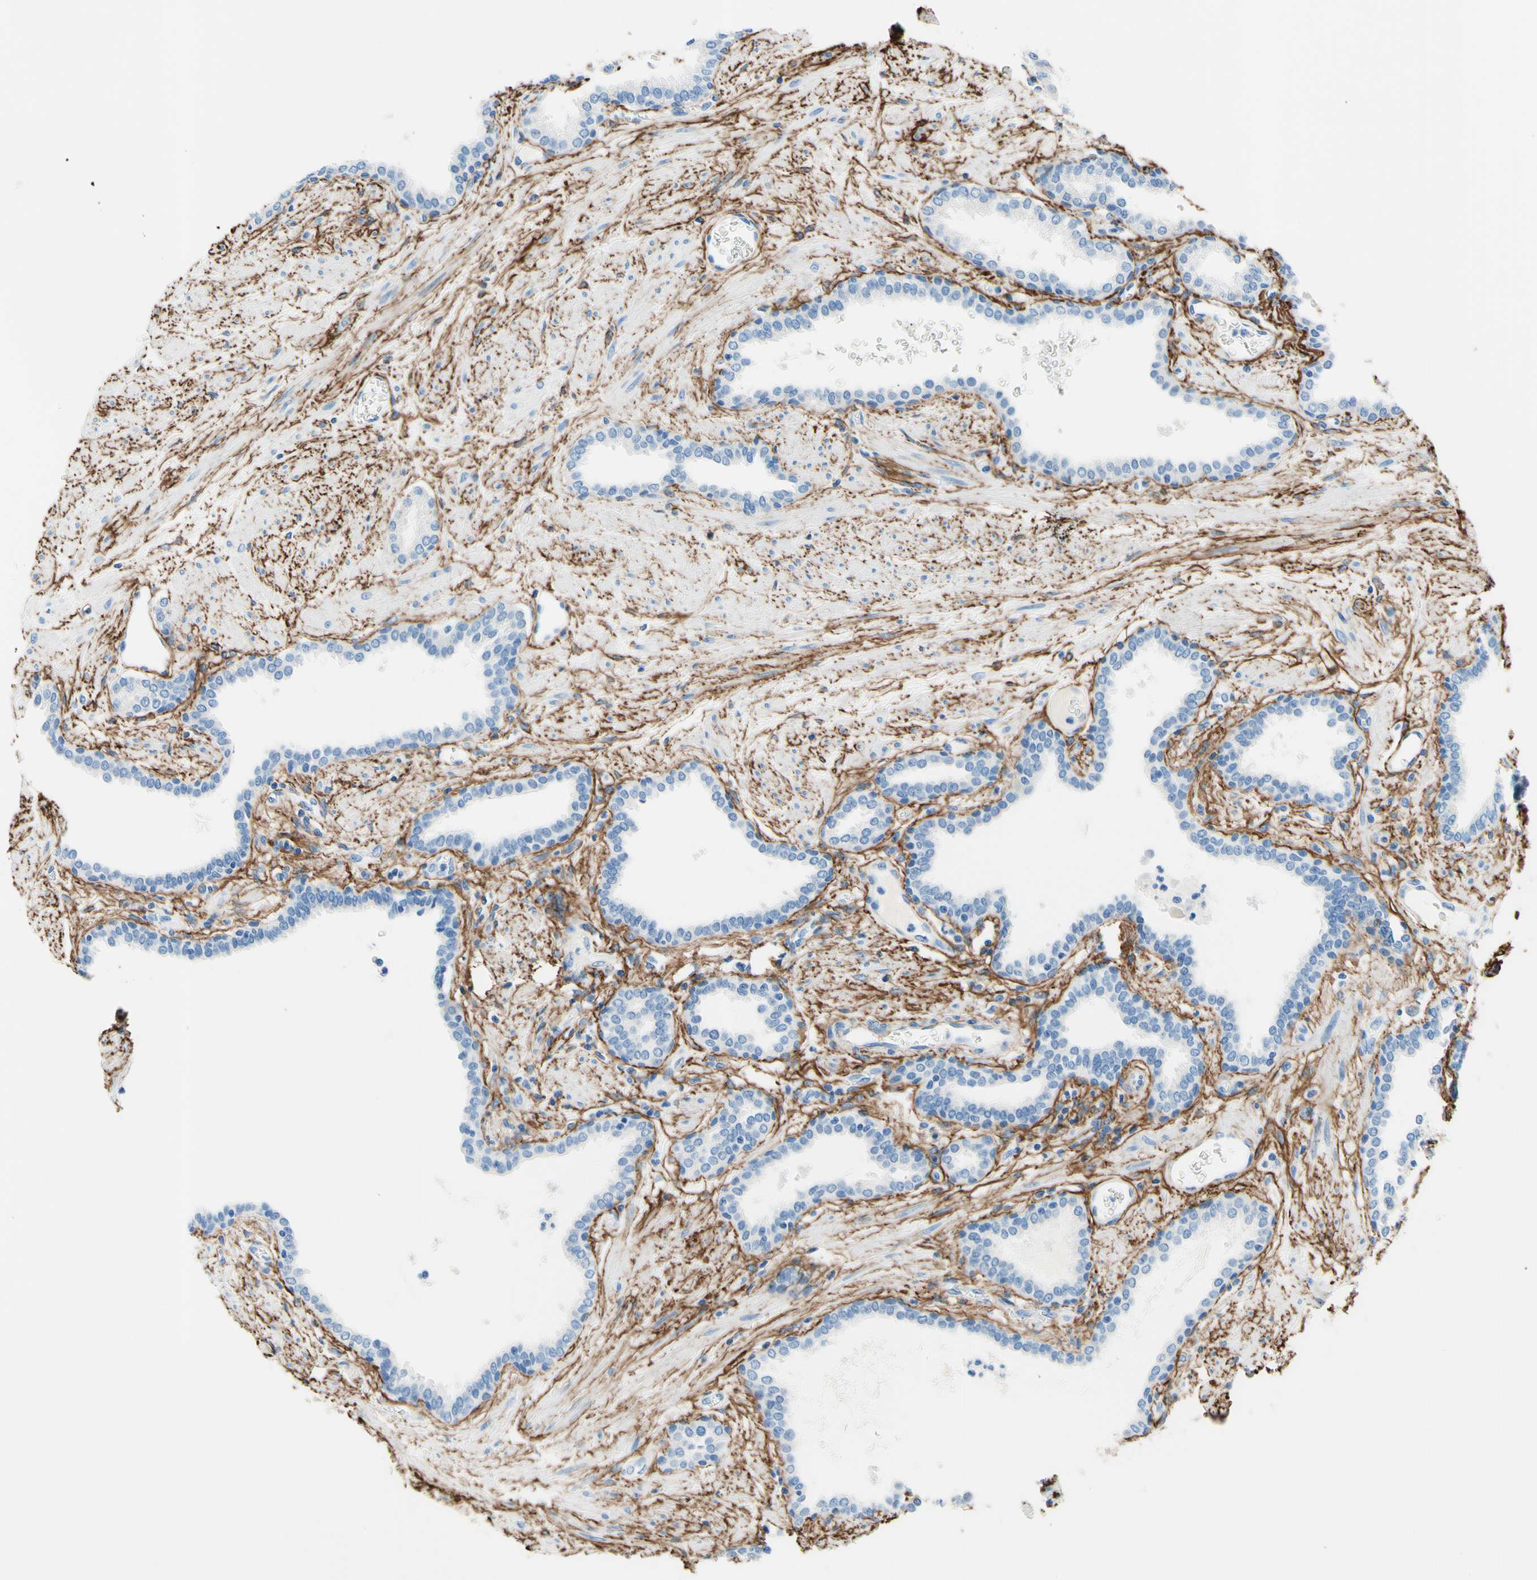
{"staining": {"intensity": "negative", "quantity": "none", "location": "none"}, "tissue": "prostate", "cell_type": "Glandular cells", "image_type": "normal", "snomed": [{"axis": "morphology", "description": "Normal tissue, NOS"}, {"axis": "topography", "description": "Prostate"}], "caption": "Prostate was stained to show a protein in brown. There is no significant positivity in glandular cells. (Stains: DAB immunohistochemistry with hematoxylin counter stain, Microscopy: brightfield microscopy at high magnification).", "gene": "MFAP5", "patient": {"sex": "male", "age": 51}}